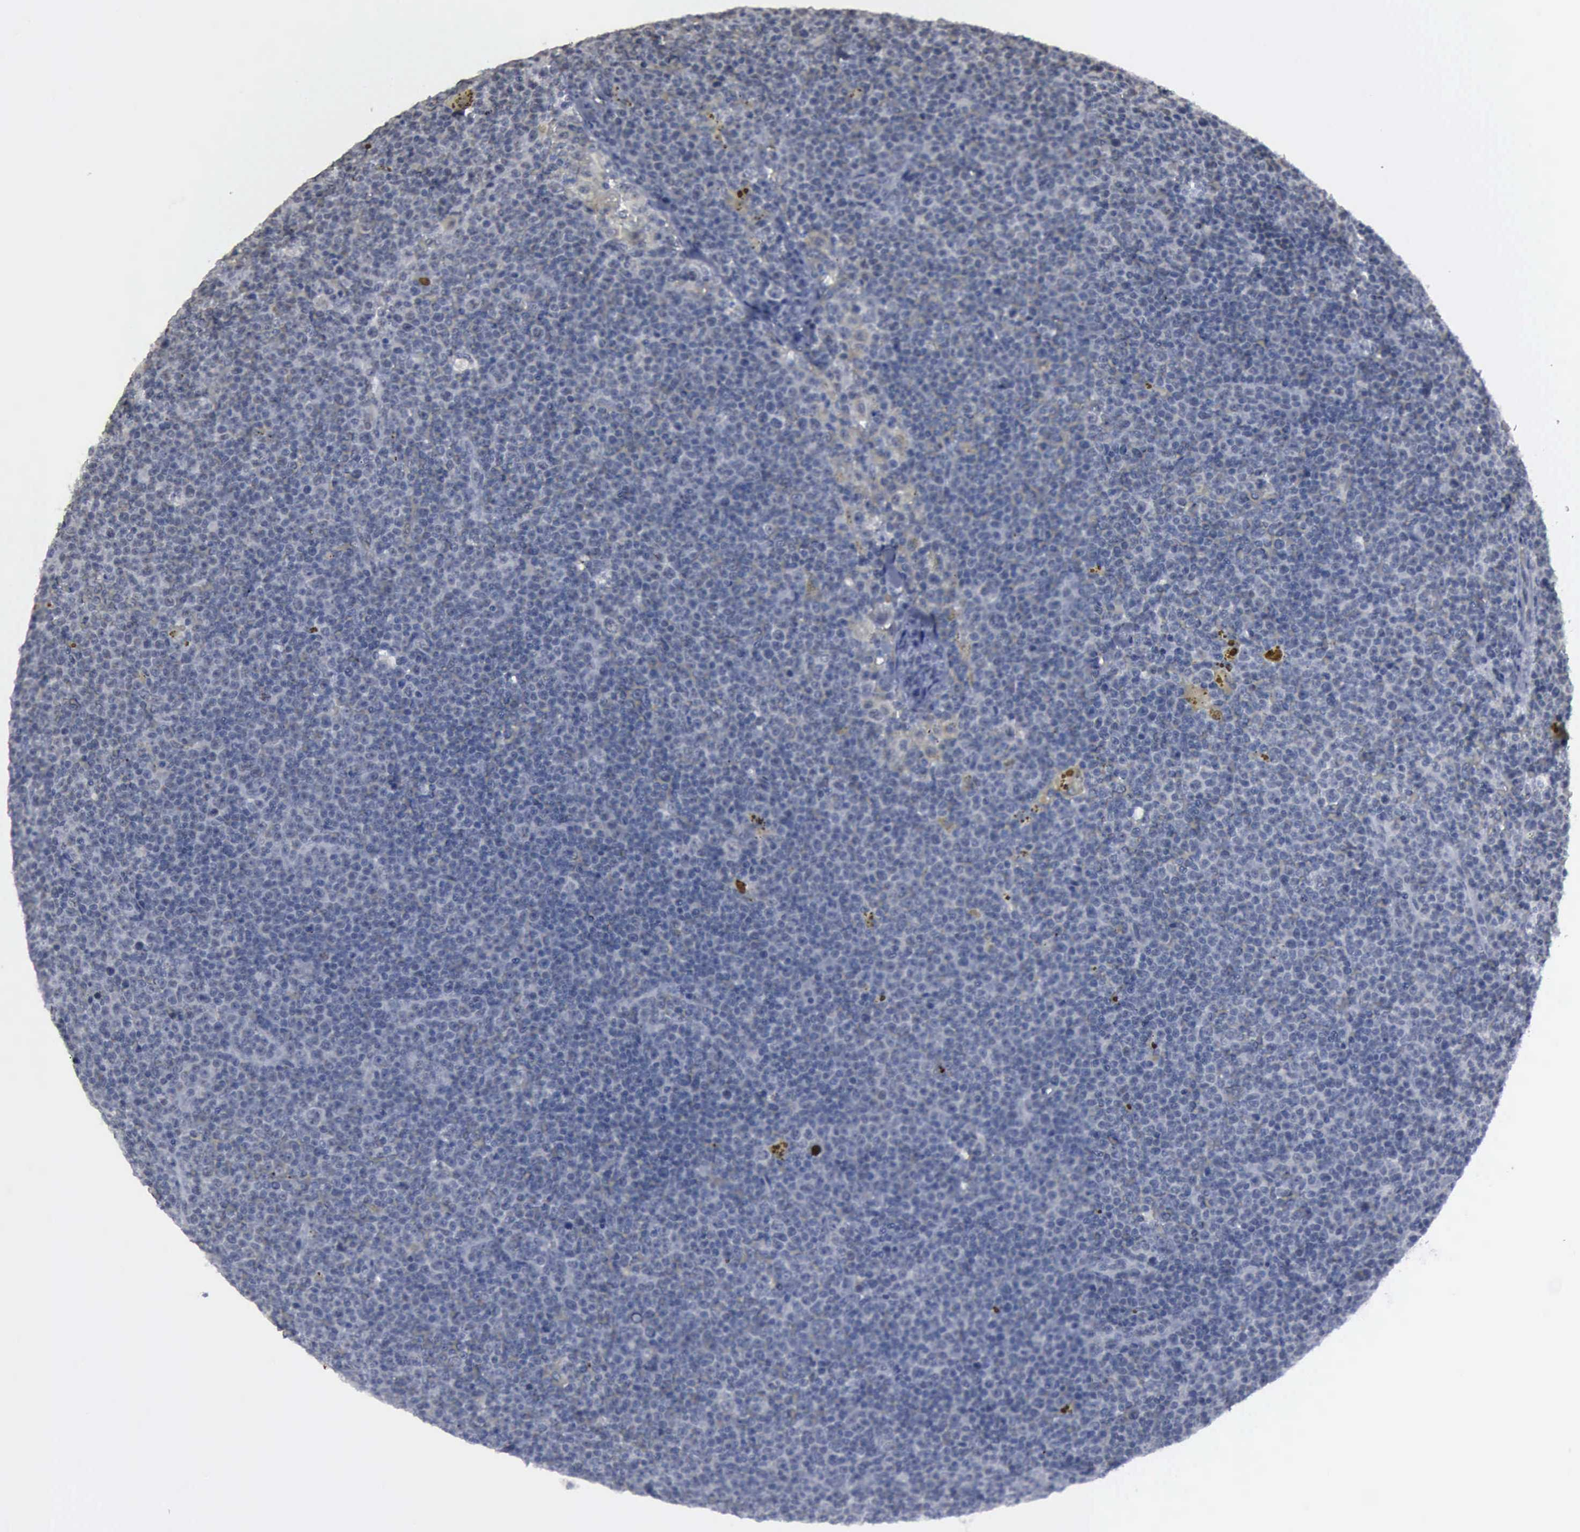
{"staining": {"intensity": "negative", "quantity": "none", "location": "none"}, "tissue": "lymphoma", "cell_type": "Tumor cells", "image_type": "cancer", "snomed": [{"axis": "morphology", "description": "Malignant lymphoma, non-Hodgkin's type, Low grade"}, {"axis": "topography", "description": "Lymph node"}], "caption": "Immunohistochemistry of low-grade malignant lymphoma, non-Hodgkin's type exhibits no staining in tumor cells.", "gene": "BRD1", "patient": {"sex": "male", "age": 50}}